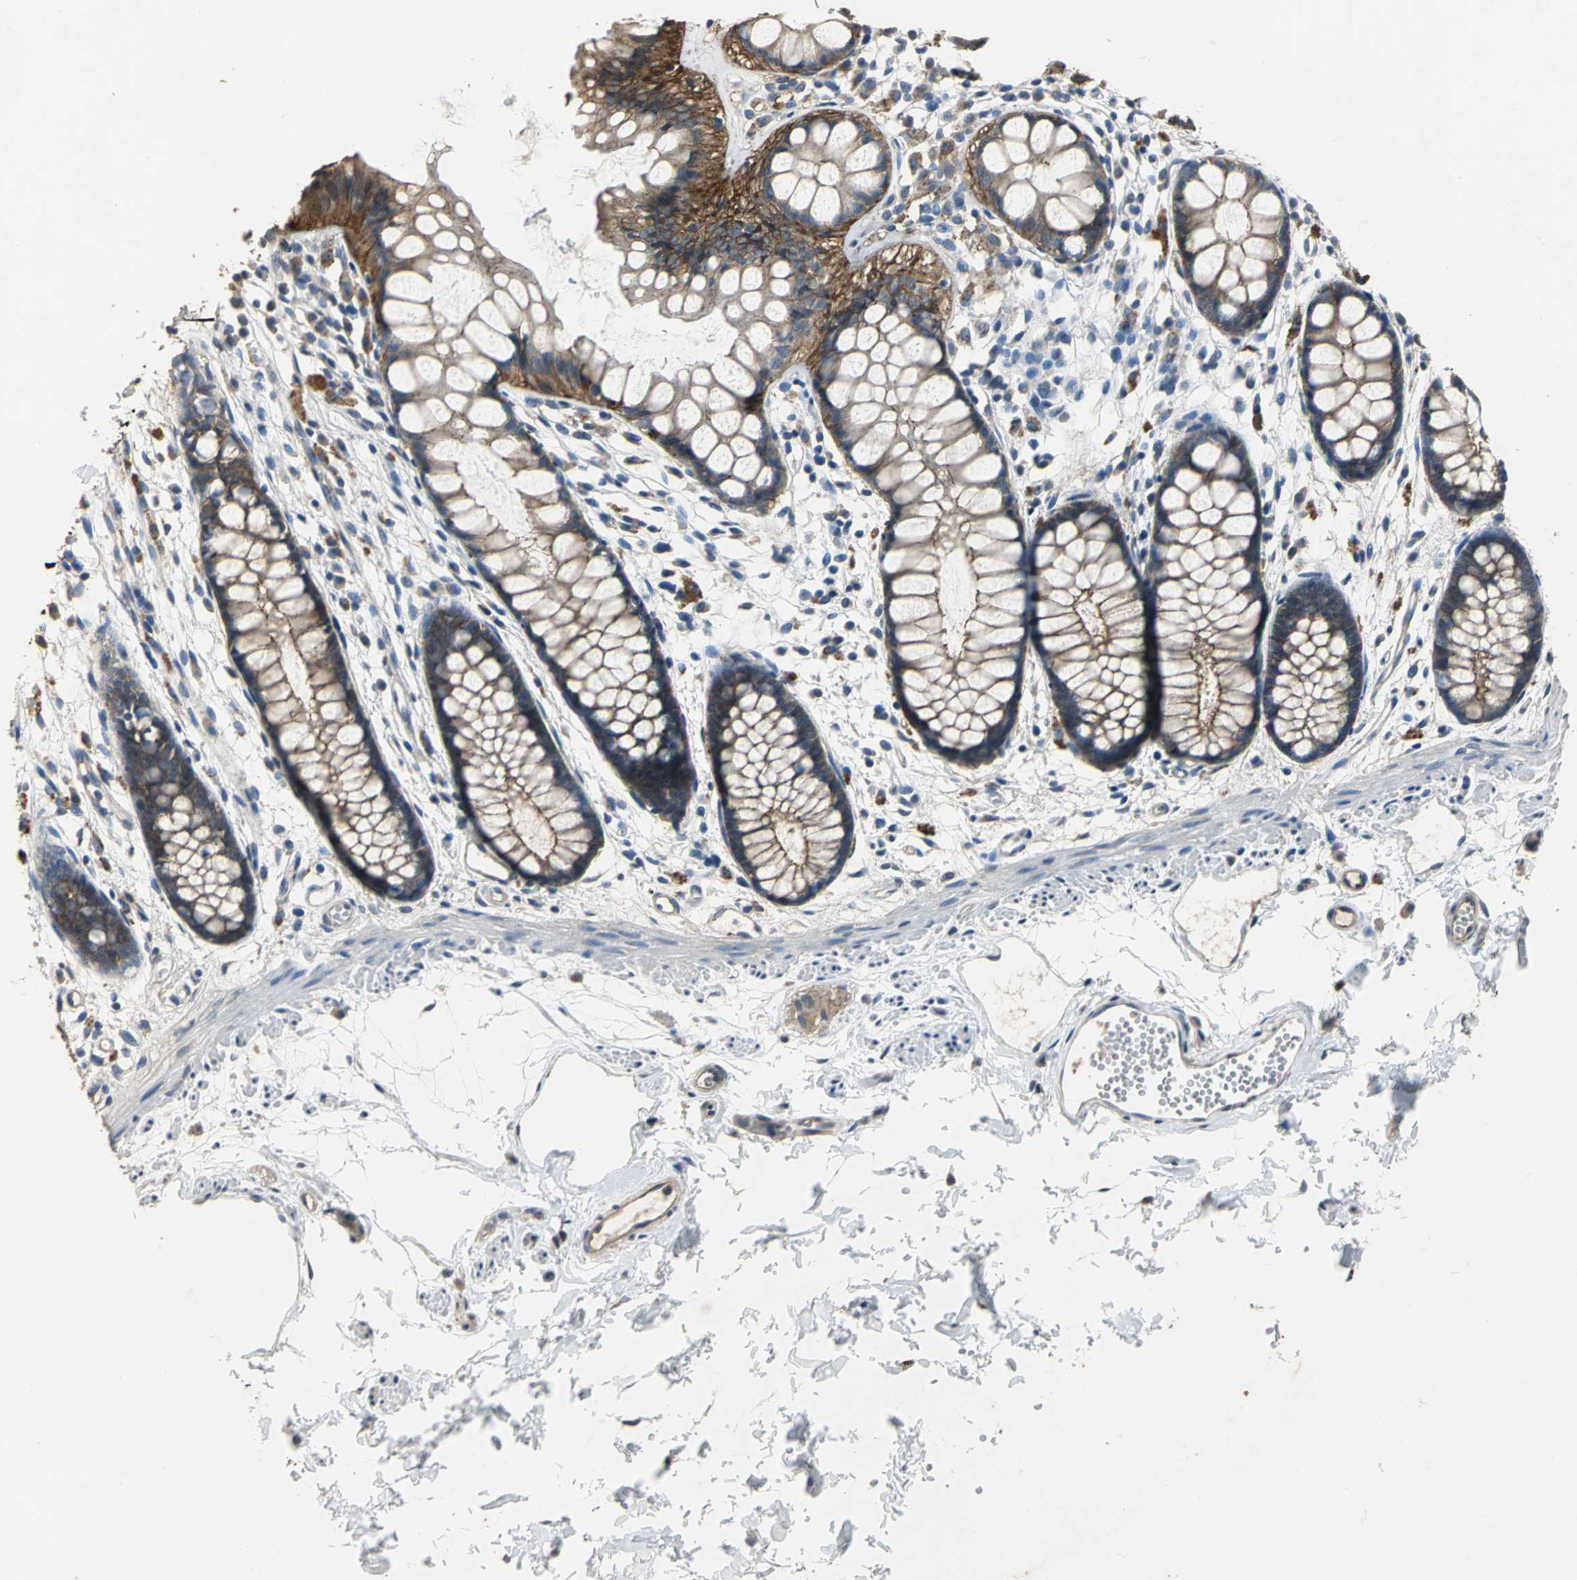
{"staining": {"intensity": "moderate", "quantity": ">75%", "location": "cytoplasmic/membranous"}, "tissue": "rectum", "cell_type": "Glandular cells", "image_type": "normal", "snomed": [{"axis": "morphology", "description": "Normal tissue, NOS"}, {"axis": "topography", "description": "Rectum"}], "caption": "High-power microscopy captured an immunohistochemistry image of benign rectum, revealing moderate cytoplasmic/membranous expression in about >75% of glandular cells.", "gene": "OCLN", "patient": {"sex": "female", "age": 66}}